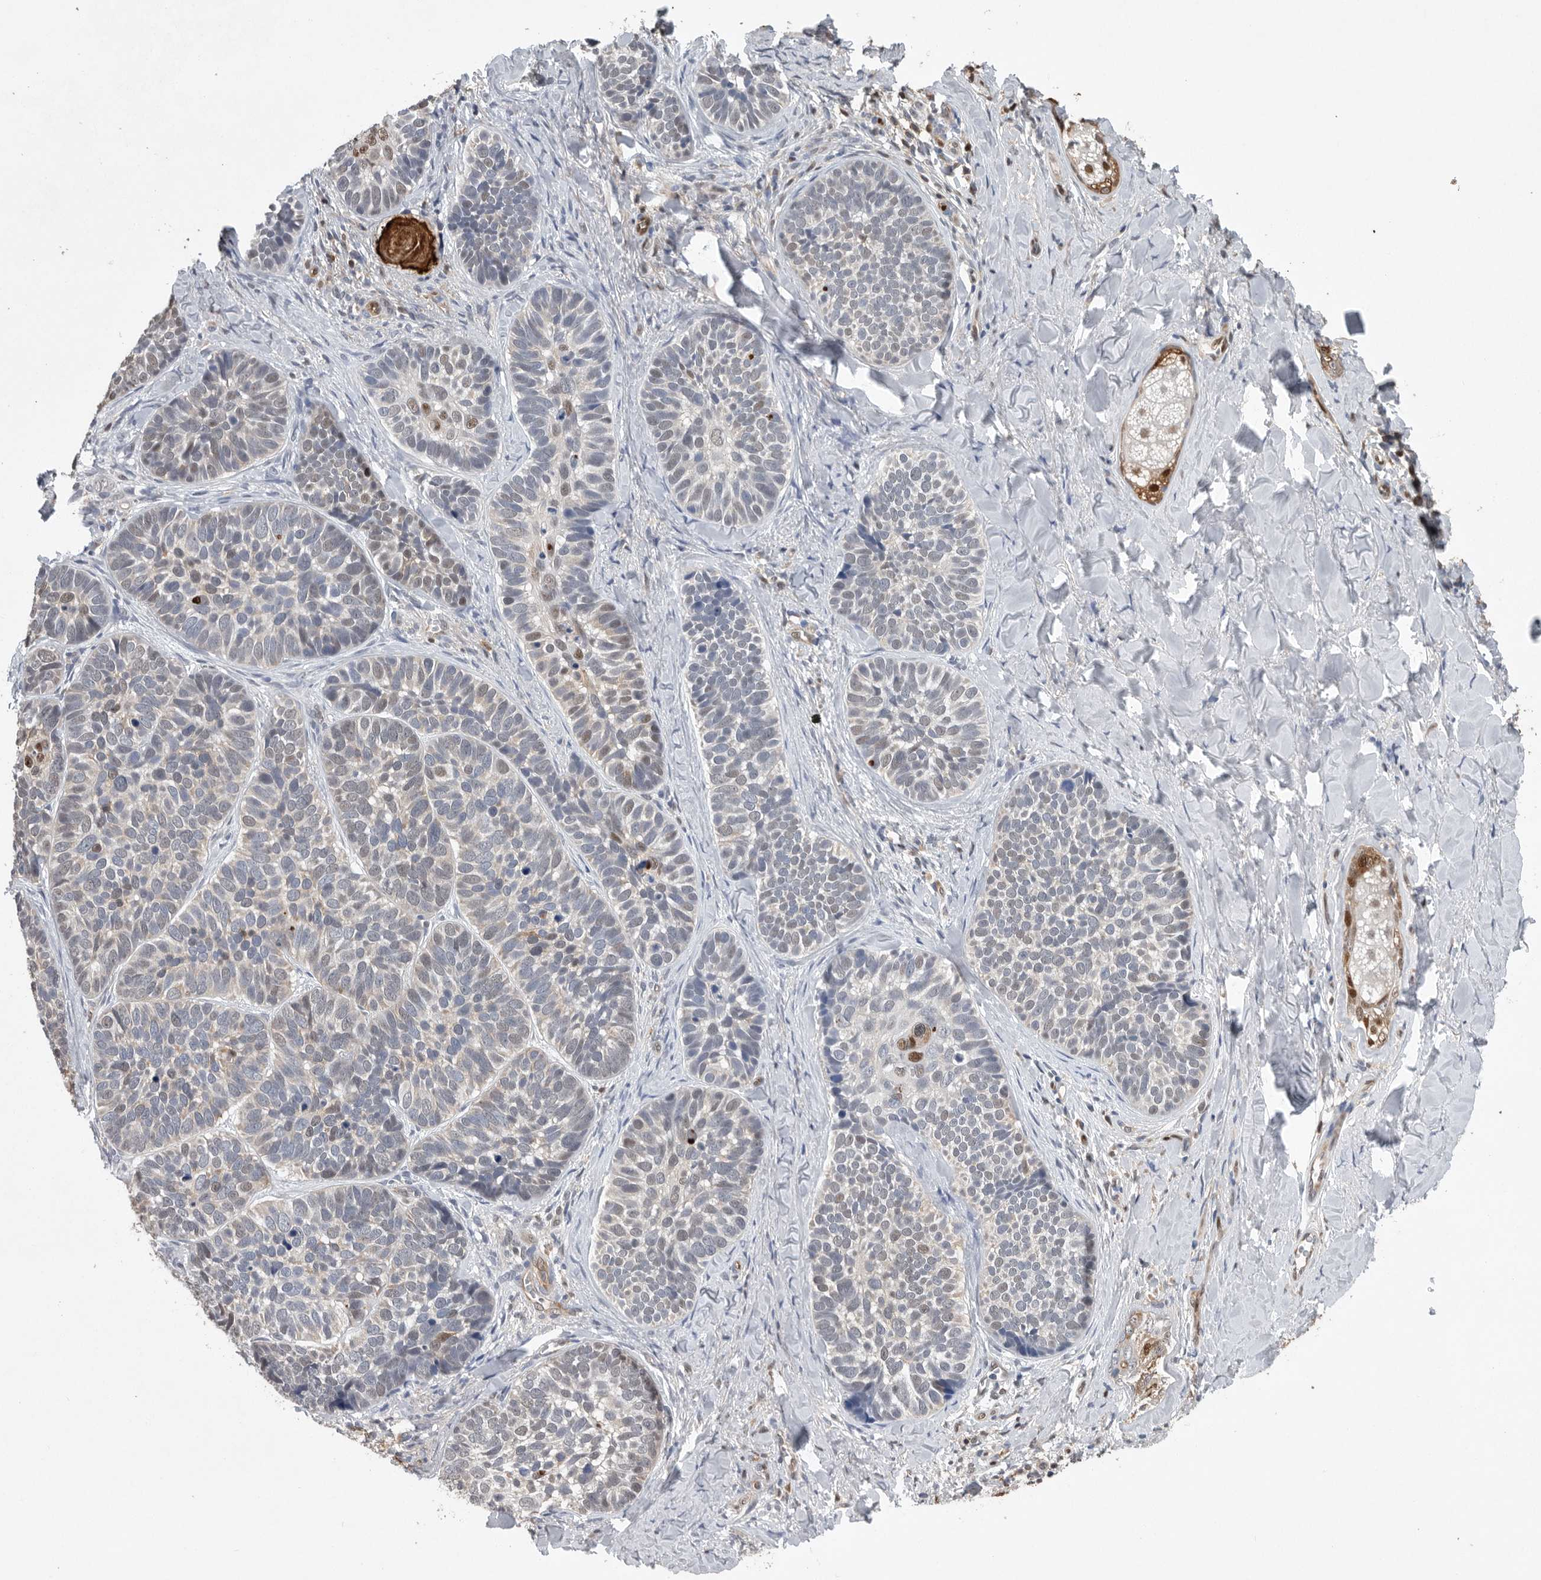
{"staining": {"intensity": "moderate", "quantity": "<25%", "location": "nuclear"}, "tissue": "skin cancer", "cell_type": "Tumor cells", "image_type": "cancer", "snomed": [{"axis": "morphology", "description": "Basal cell carcinoma"}, {"axis": "topography", "description": "Skin"}], "caption": "A histopathology image showing moderate nuclear staining in approximately <25% of tumor cells in skin cancer (basal cell carcinoma), as visualized by brown immunohistochemical staining.", "gene": "PDCD4", "patient": {"sex": "male", "age": 62}}